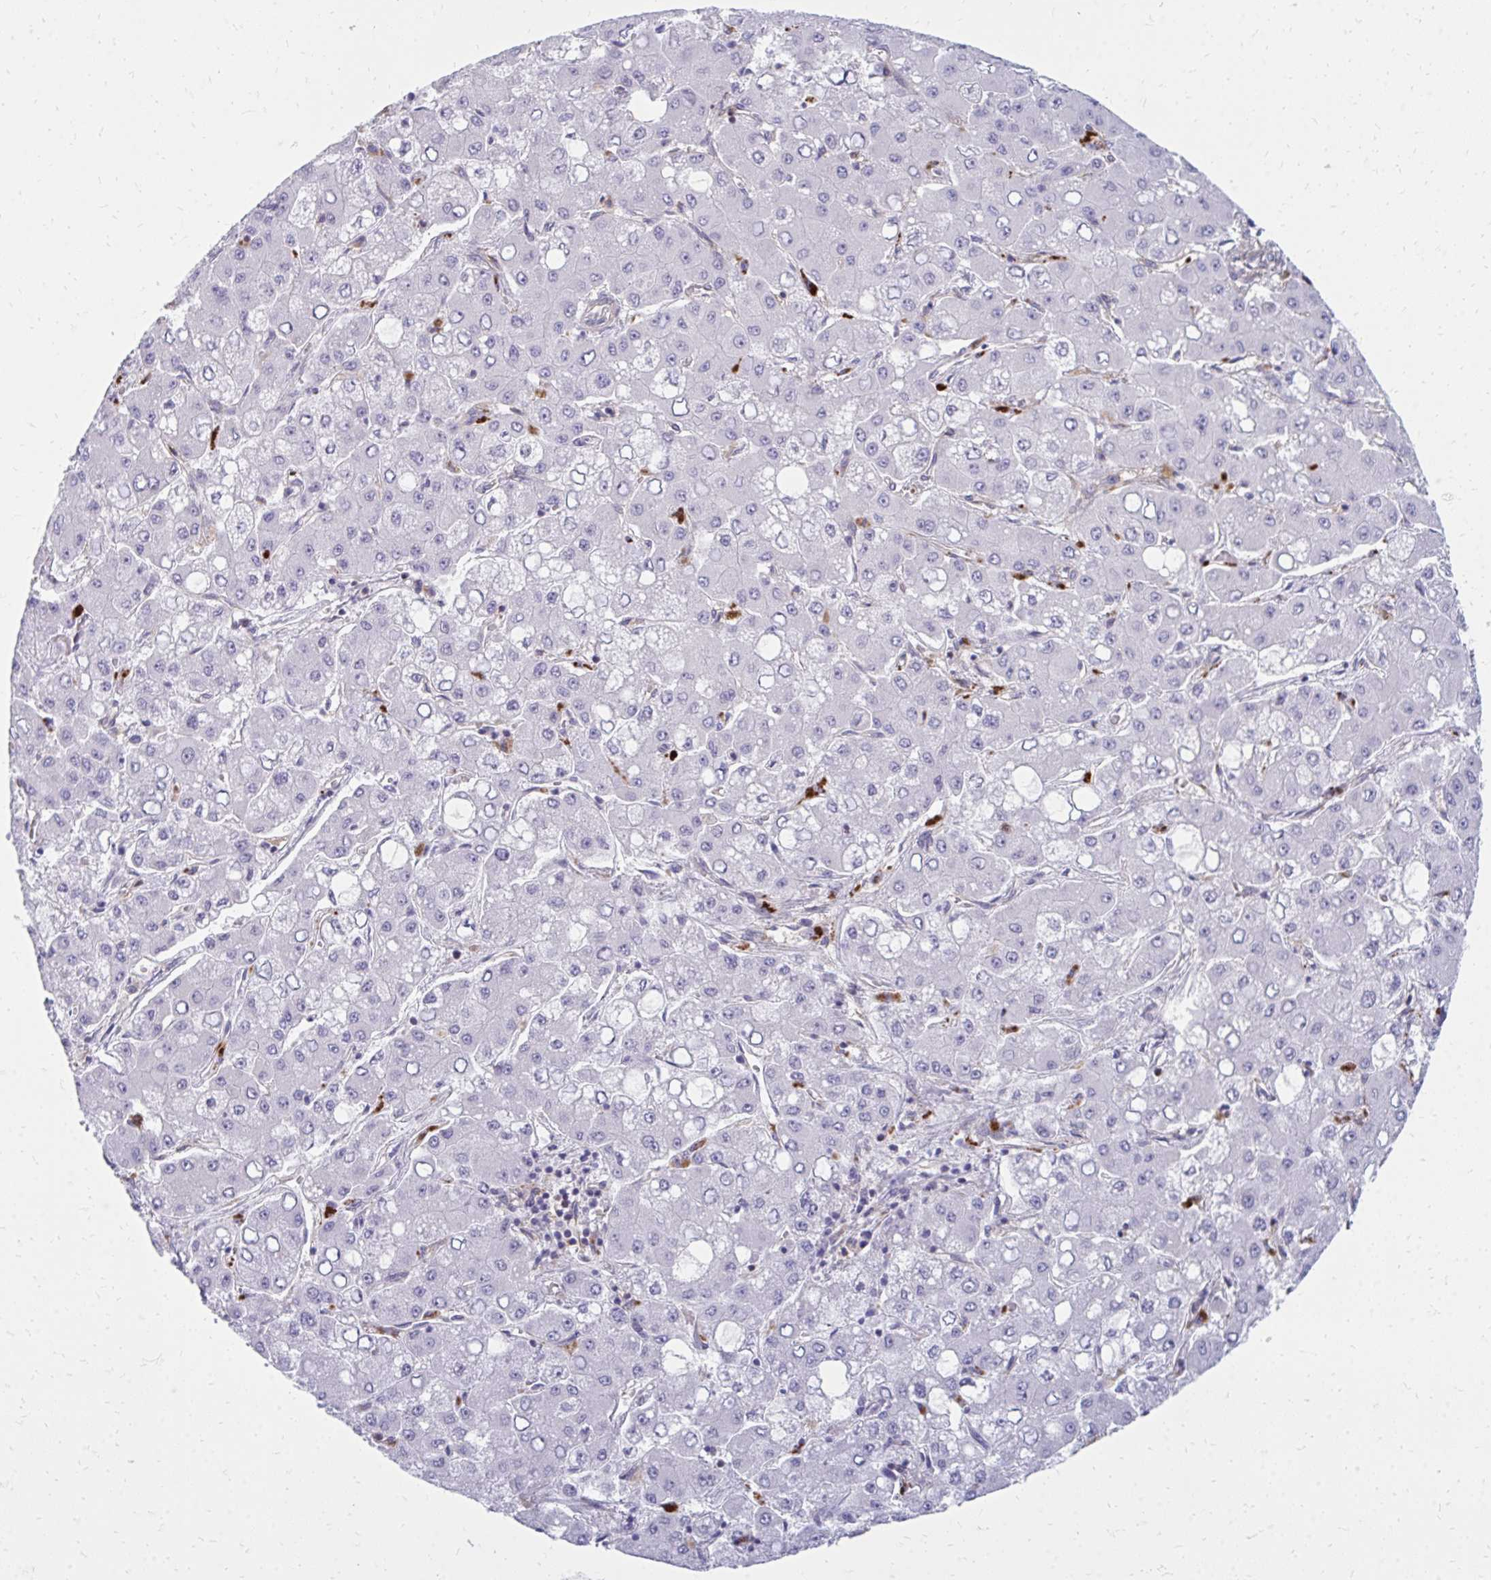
{"staining": {"intensity": "negative", "quantity": "none", "location": "none"}, "tissue": "liver cancer", "cell_type": "Tumor cells", "image_type": "cancer", "snomed": [{"axis": "morphology", "description": "Carcinoma, Hepatocellular, NOS"}, {"axis": "topography", "description": "Liver"}], "caption": "IHC image of human hepatocellular carcinoma (liver) stained for a protein (brown), which exhibits no positivity in tumor cells.", "gene": "ASAP1", "patient": {"sex": "male", "age": 40}}